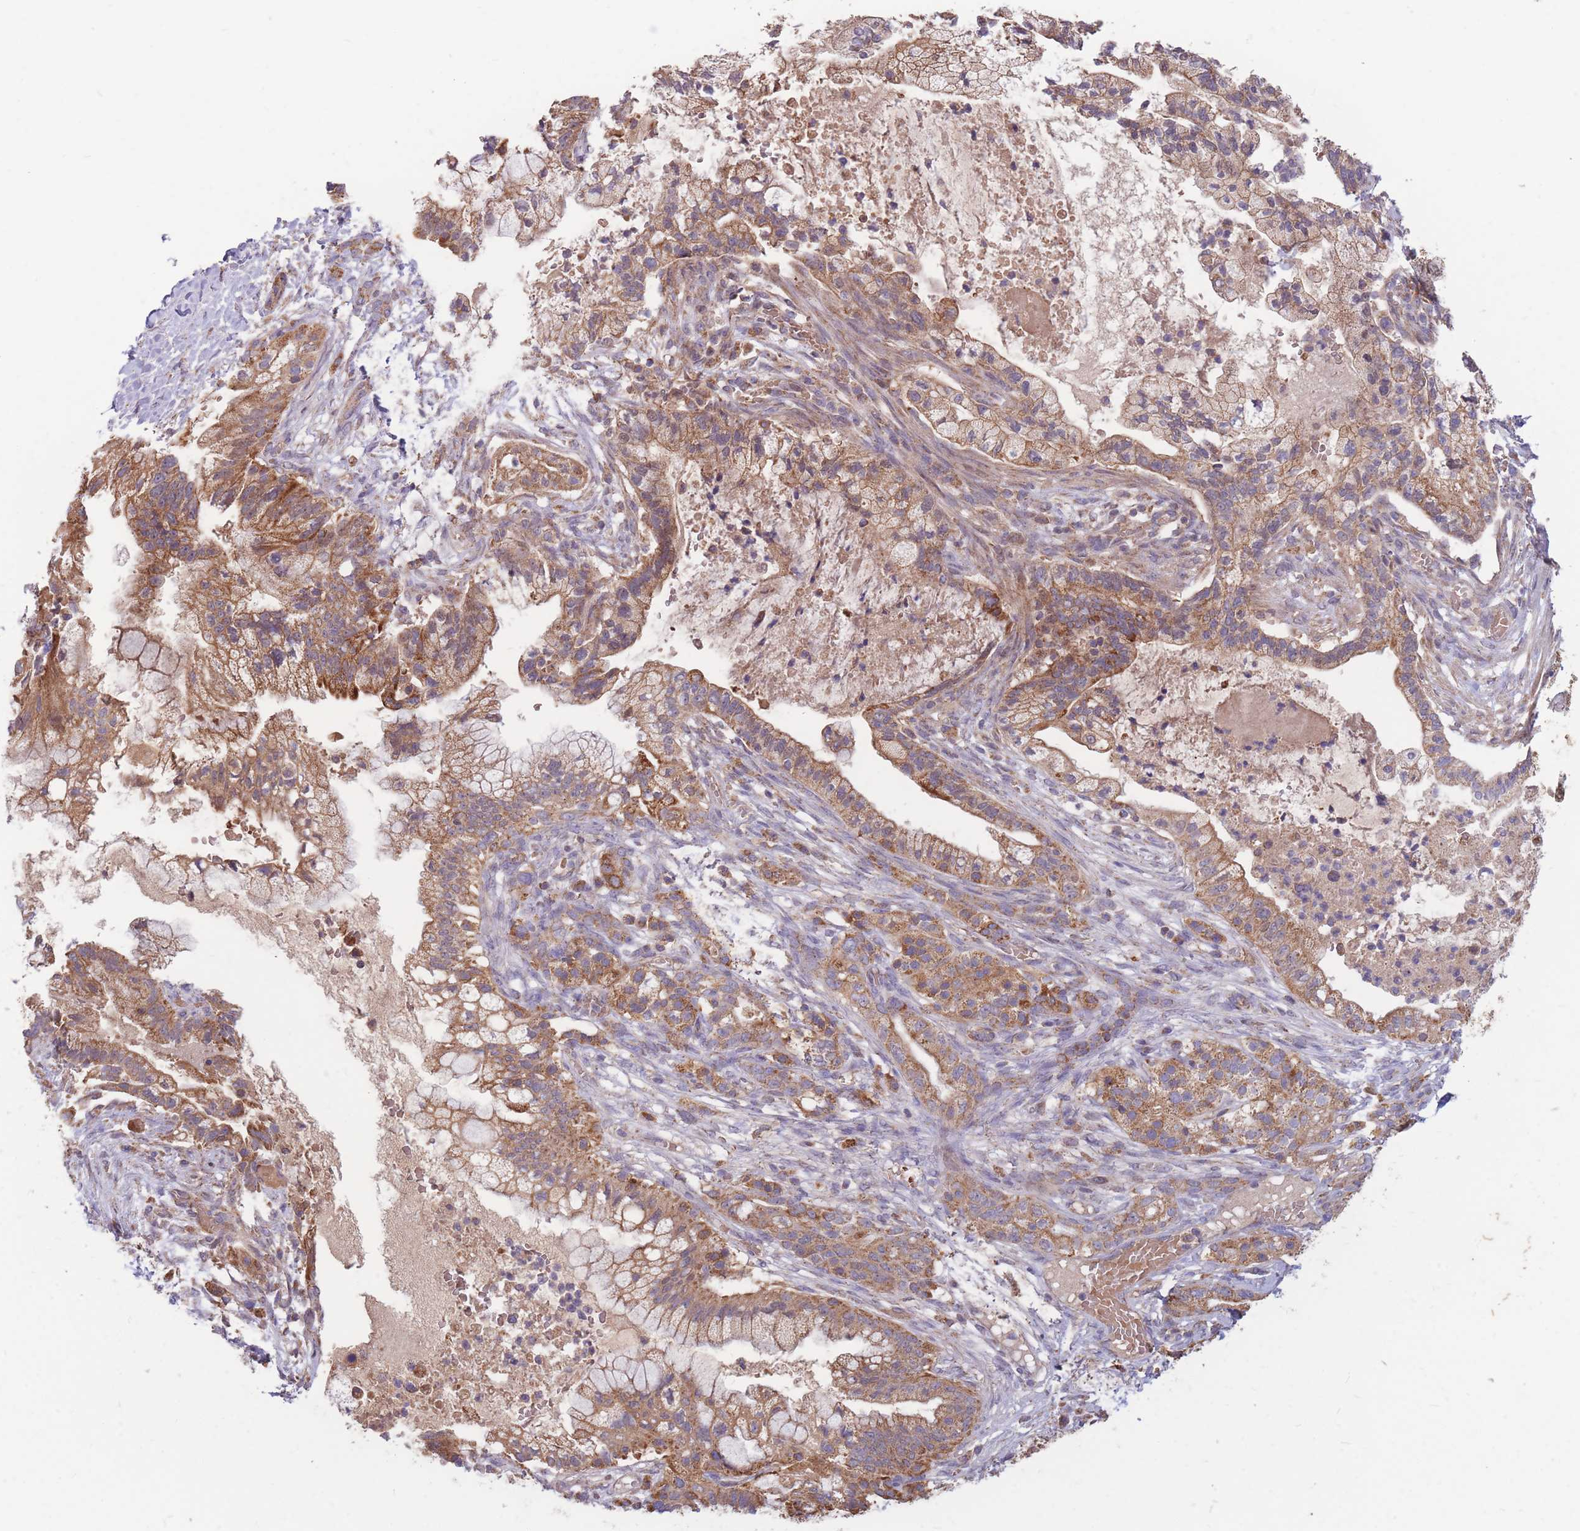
{"staining": {"intensity": "moderate", "quantity": ">75%", "location": "cytoplasmic/membranous"}, "tissue": "pancreatic cancer", "cell_type": "Tumor cells", "image_type": "cancer", "snomed": [{"axis": "morphology", "description": "Adenocarcinoma, NOS"}, {"axis": "topography", "description": "Pancreas"}], "caption": "A brown stain labels moderate cytoplasmic/membranous expression of a protein in human pancreatic cancer tumor cells. (DAB = brown stain, brightfield microscopy at high magnification).", "gene": "PTPMT1", "patient": {"sex": "male", "age": 44}}